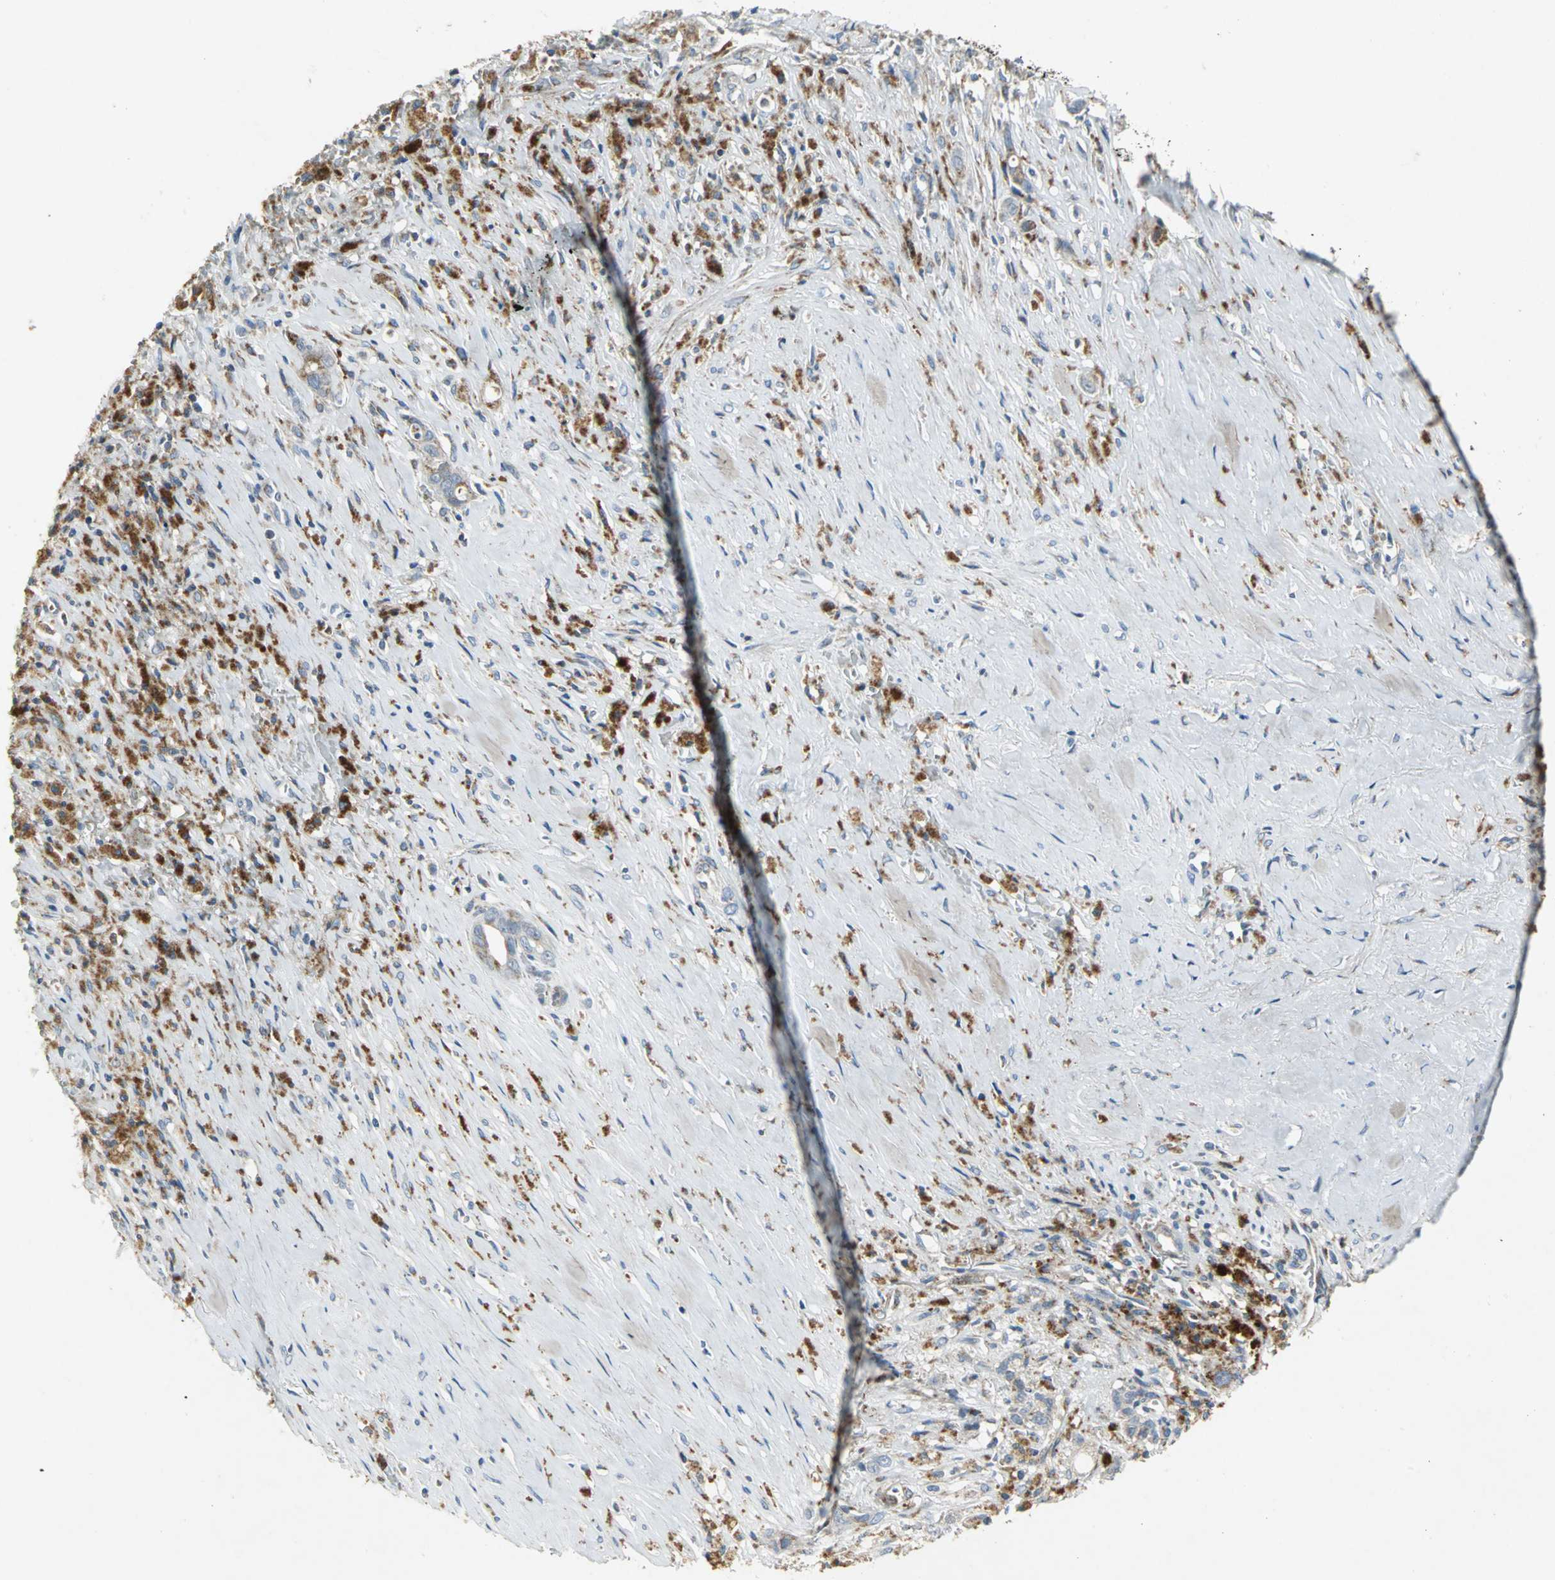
{"staining": {"intensity": "weak", "quantity": "<25%", "location": "cytoplasmic/membranous"}, "tissue": "liver cancer", "cell_type": "Tumor cells", "image_type": "cancer", "snomed": [{"axis": "morphology", "description": "Cholangiocarcinoma"}, {"axis": "topography", "description": "Liver"}], "caption": "The immunohistochemistry micrograph has no significant positivity in tumor cells of liver cholangiocarcinoma tissue. (DAB (3,3'-diaminobenzidine) immunohistochemistry with hematoxylin counter stain).", "gene": "SPPL2B", "patient": {"sex": "female", "age": 70}}